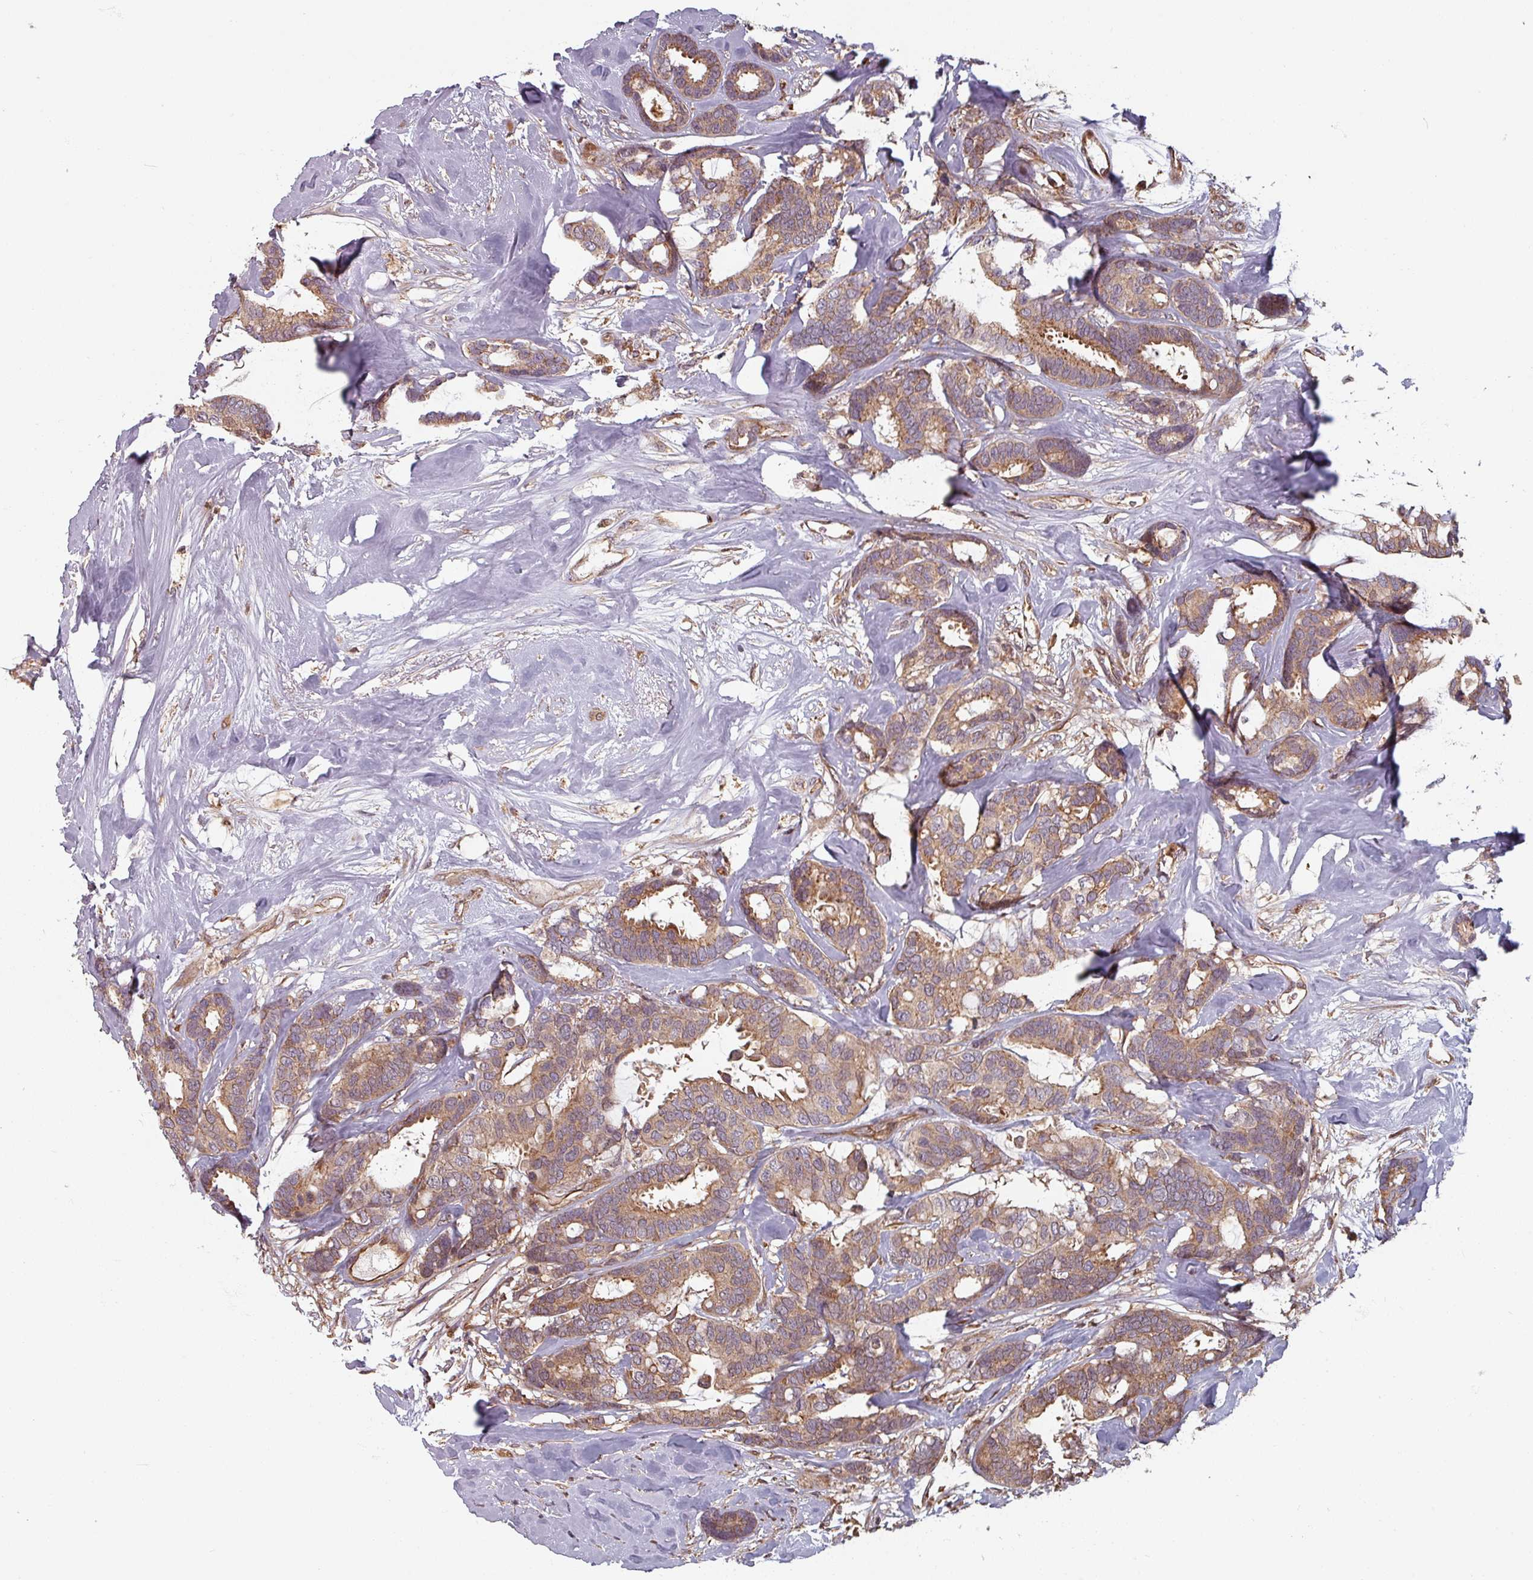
{"staining": {"intensity": "moderate", "quantity": ">75%", "location": "cytoplasmic/membranous"}, "tissue": "breast cancer", "cell_type": "Tumor cells", "image_type": "cancer", "snomed": [{"axis": "morphology", "description": "Duct carcinoma"}, {"axis": "topography", "description": "Breast"}], "caption": "A high-resolution image shows IHC staining of breast cancer (invasive ductal carcinoma), which exhibits moderate cytoplasmic/membranous staining in approximately >75% of tumor cells.", "gene": "EID1", "patient": {"sex": "female", "age": 87}}